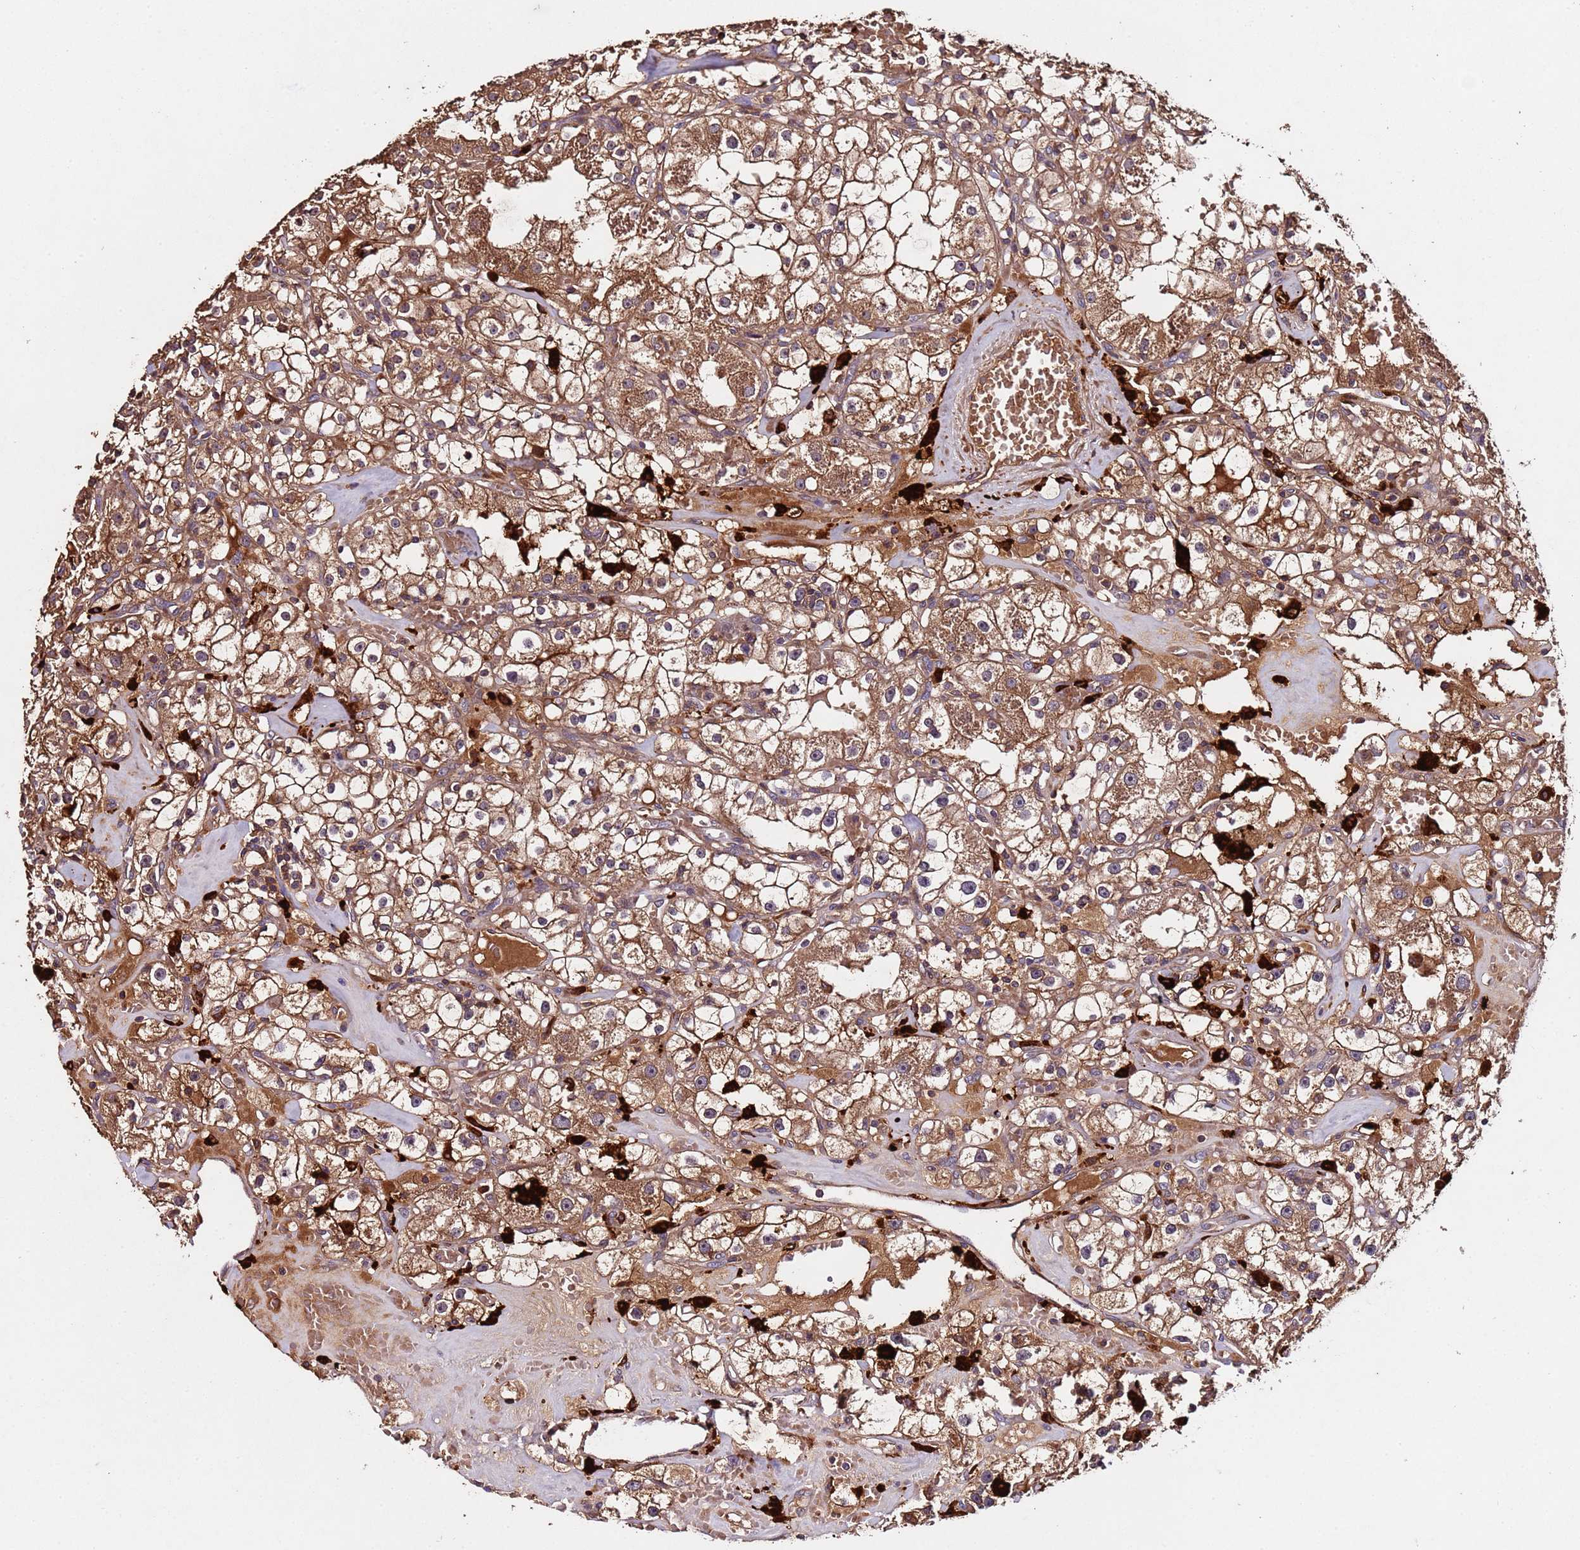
{"staining": {"intensity": "moderate", "quantity": ">75%", "location": "cytoplasmic/membranous"}, "tissue": "renal cancer", "cell_type": "Tumor cells", "image_type": "cancer", "snomed": [{"axis": "morphology", "description": "Adenocarcinoma, NOS"}, {"axis": "topography", "description": "Kidney"}], "caption": "IHC (DAB) staining of human adenocarcinoma (renal) exhibits moderate cytoplasmic/membranous protein expression in approximately >75% of tumor cells. The staining was performed using DAB (3,3'-diaminobenzidine) to visualize the protein expression in brown, while the nuclei were stained in blue with hematoxylin (Magnification: 20x).", "gene": "RPS15A", "patient": {"sex": "male", "age": 56}}